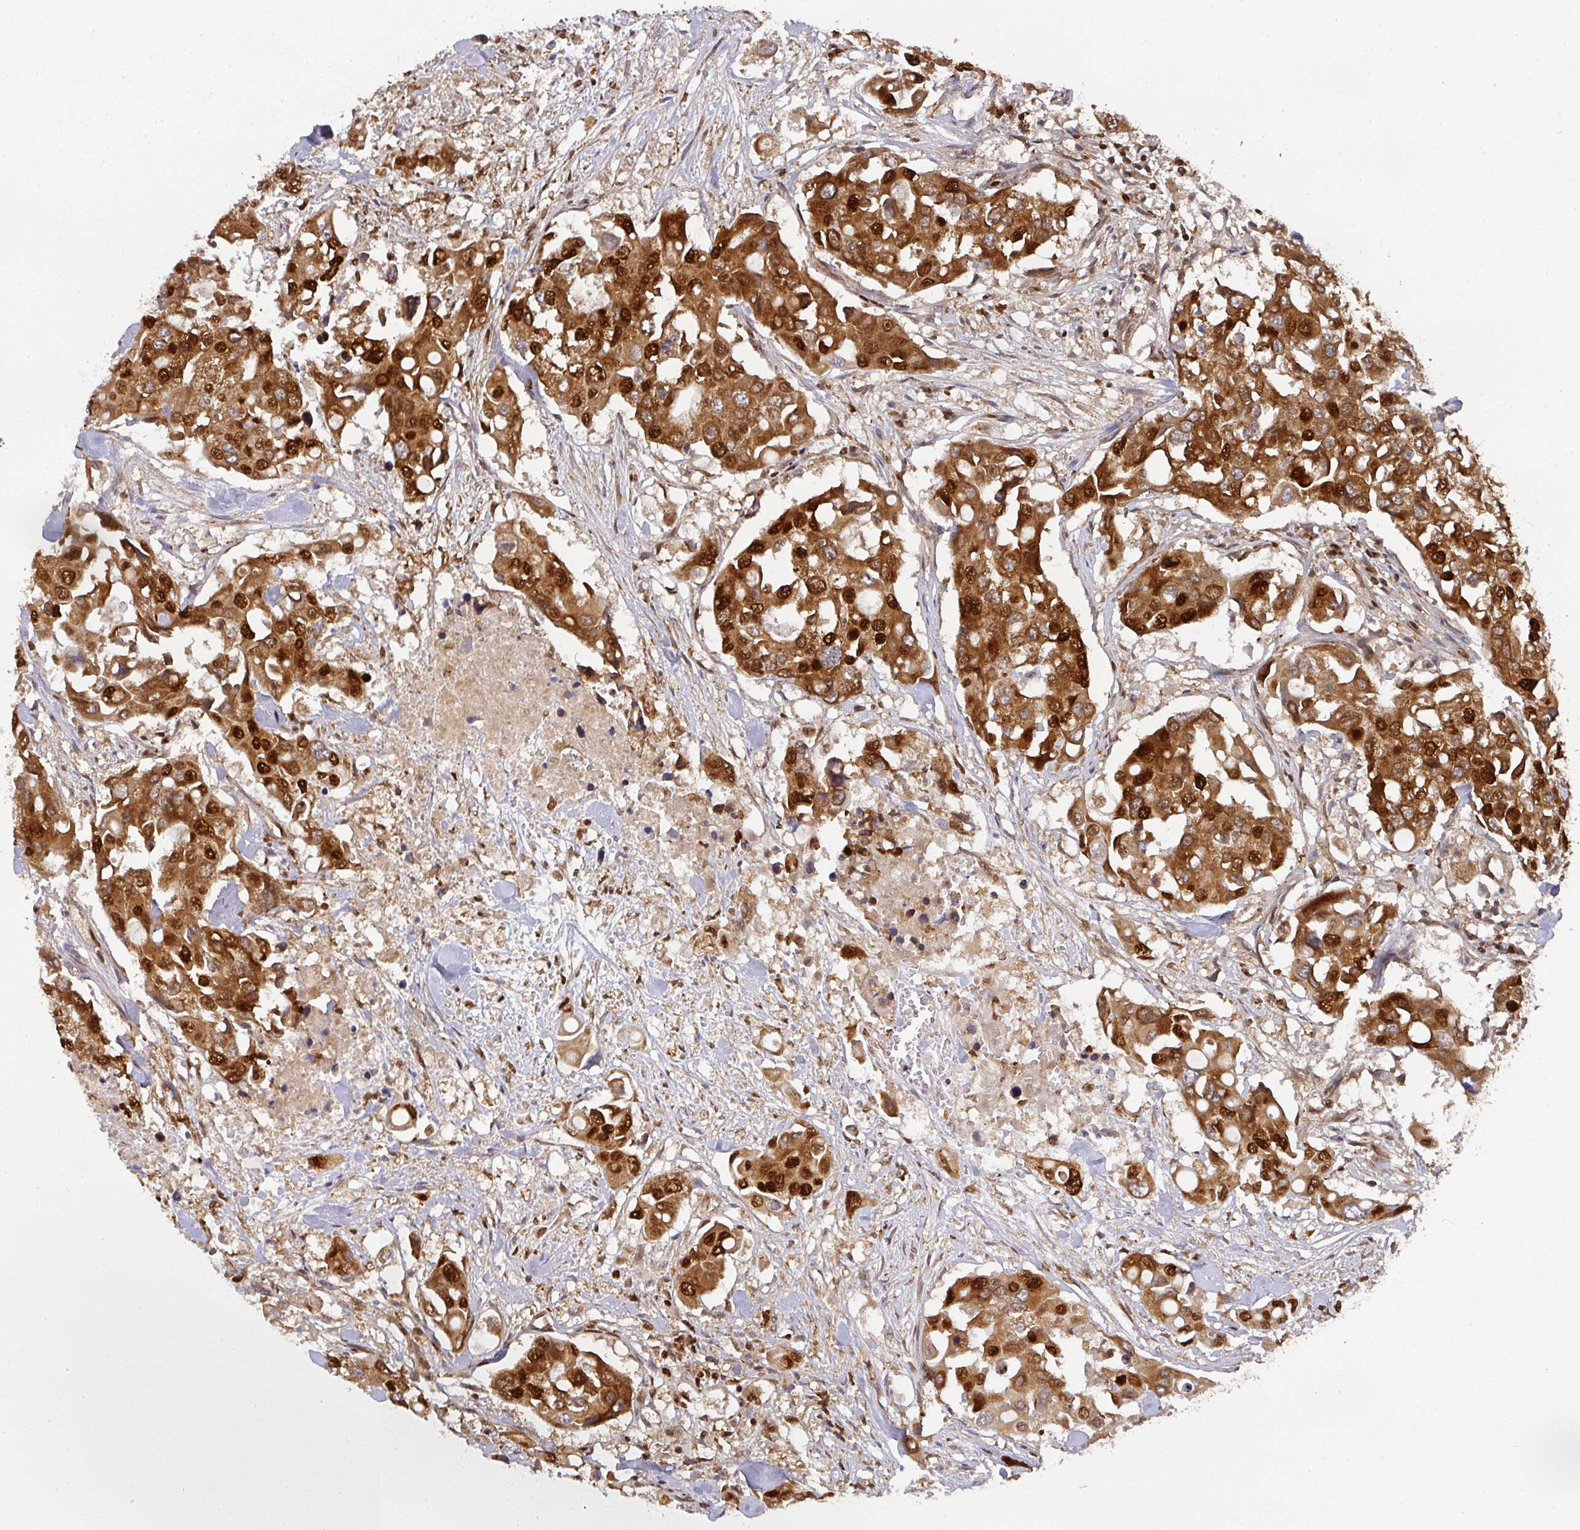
{"staining": {"intensity": "strong", "quantity": ">75%", "location": "cytoplasmic/membranous,nuclear"}, "tissue": "colorectal cancer", "cell_type": "Tumor cells", "image_type": "cancer", "snomed": [{"axis": "morphology", "description": "Adenocarcinoma, NOS"}, {"axis": "topography", "description": "Colon"}], "caption": "Approximately >75% of tumor cells in colorectal cancer demonstrate strong cytoplasmic/membranous and nuclear protein positivity as visualized by brown immunohistochemical staining.", "gene": "DIDO1", "patient": {"sex": "male", "age": 77}}